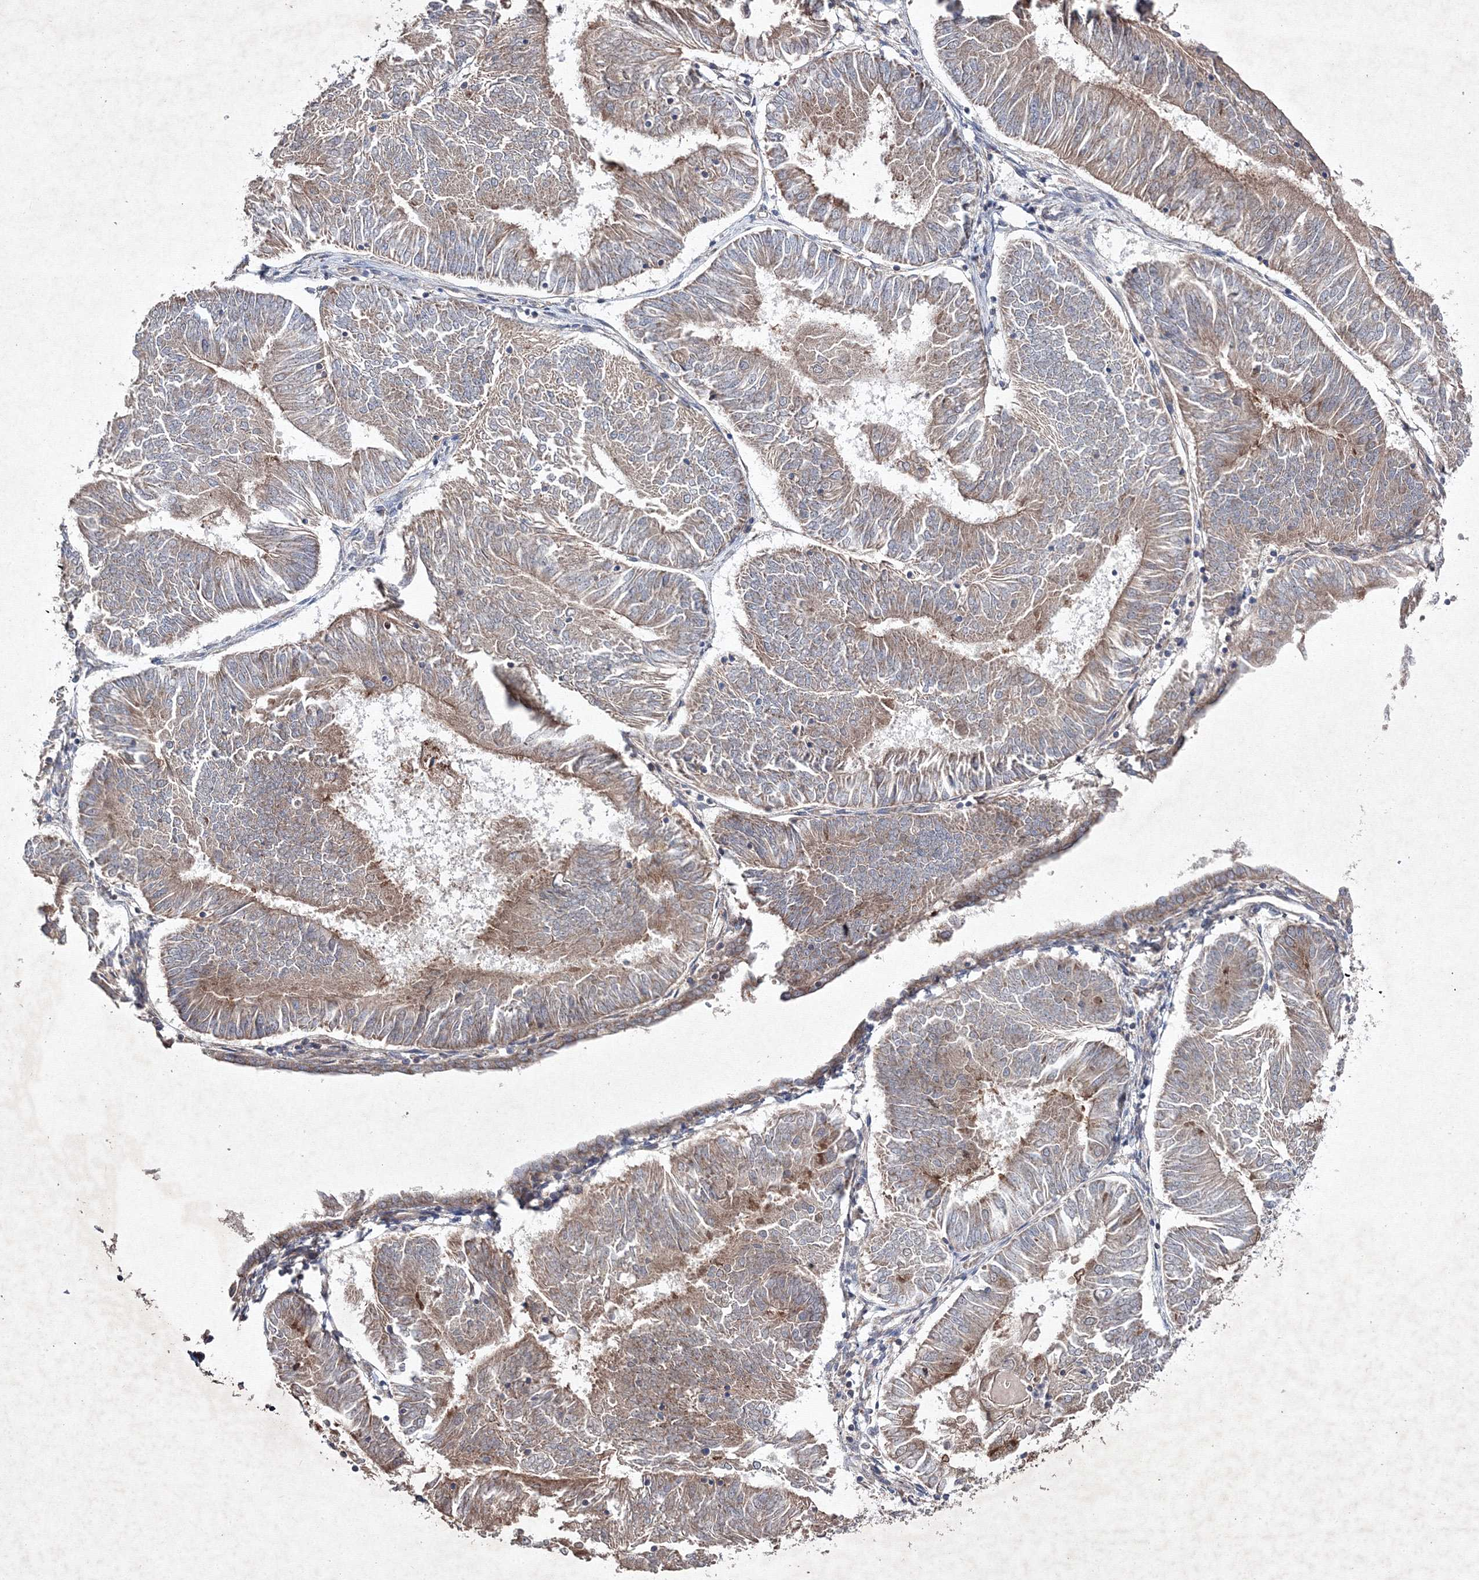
{"staining": {"intensity": "moderate", "quantity": ">75%", "location": "cytoplasmic/membranous"}, "tissue": "endometrial cancer", "cell_type": "Tumor cells", "image_type": "cancer", "snomed": [{"axis": "morphology", "description": "Adenocarcinoma, NOS"}, {"axis": "topography", "description": "Endometrium"}], "caption": "Adenocarcinoma (endometrial) tissue demonstrates moderate cytoplasmic/membranous staining in about >75% of tumor cells, visualized by immunohistochemistry.", "gene": "GFM1", "patient": {"sex": "female", "age": 58}}